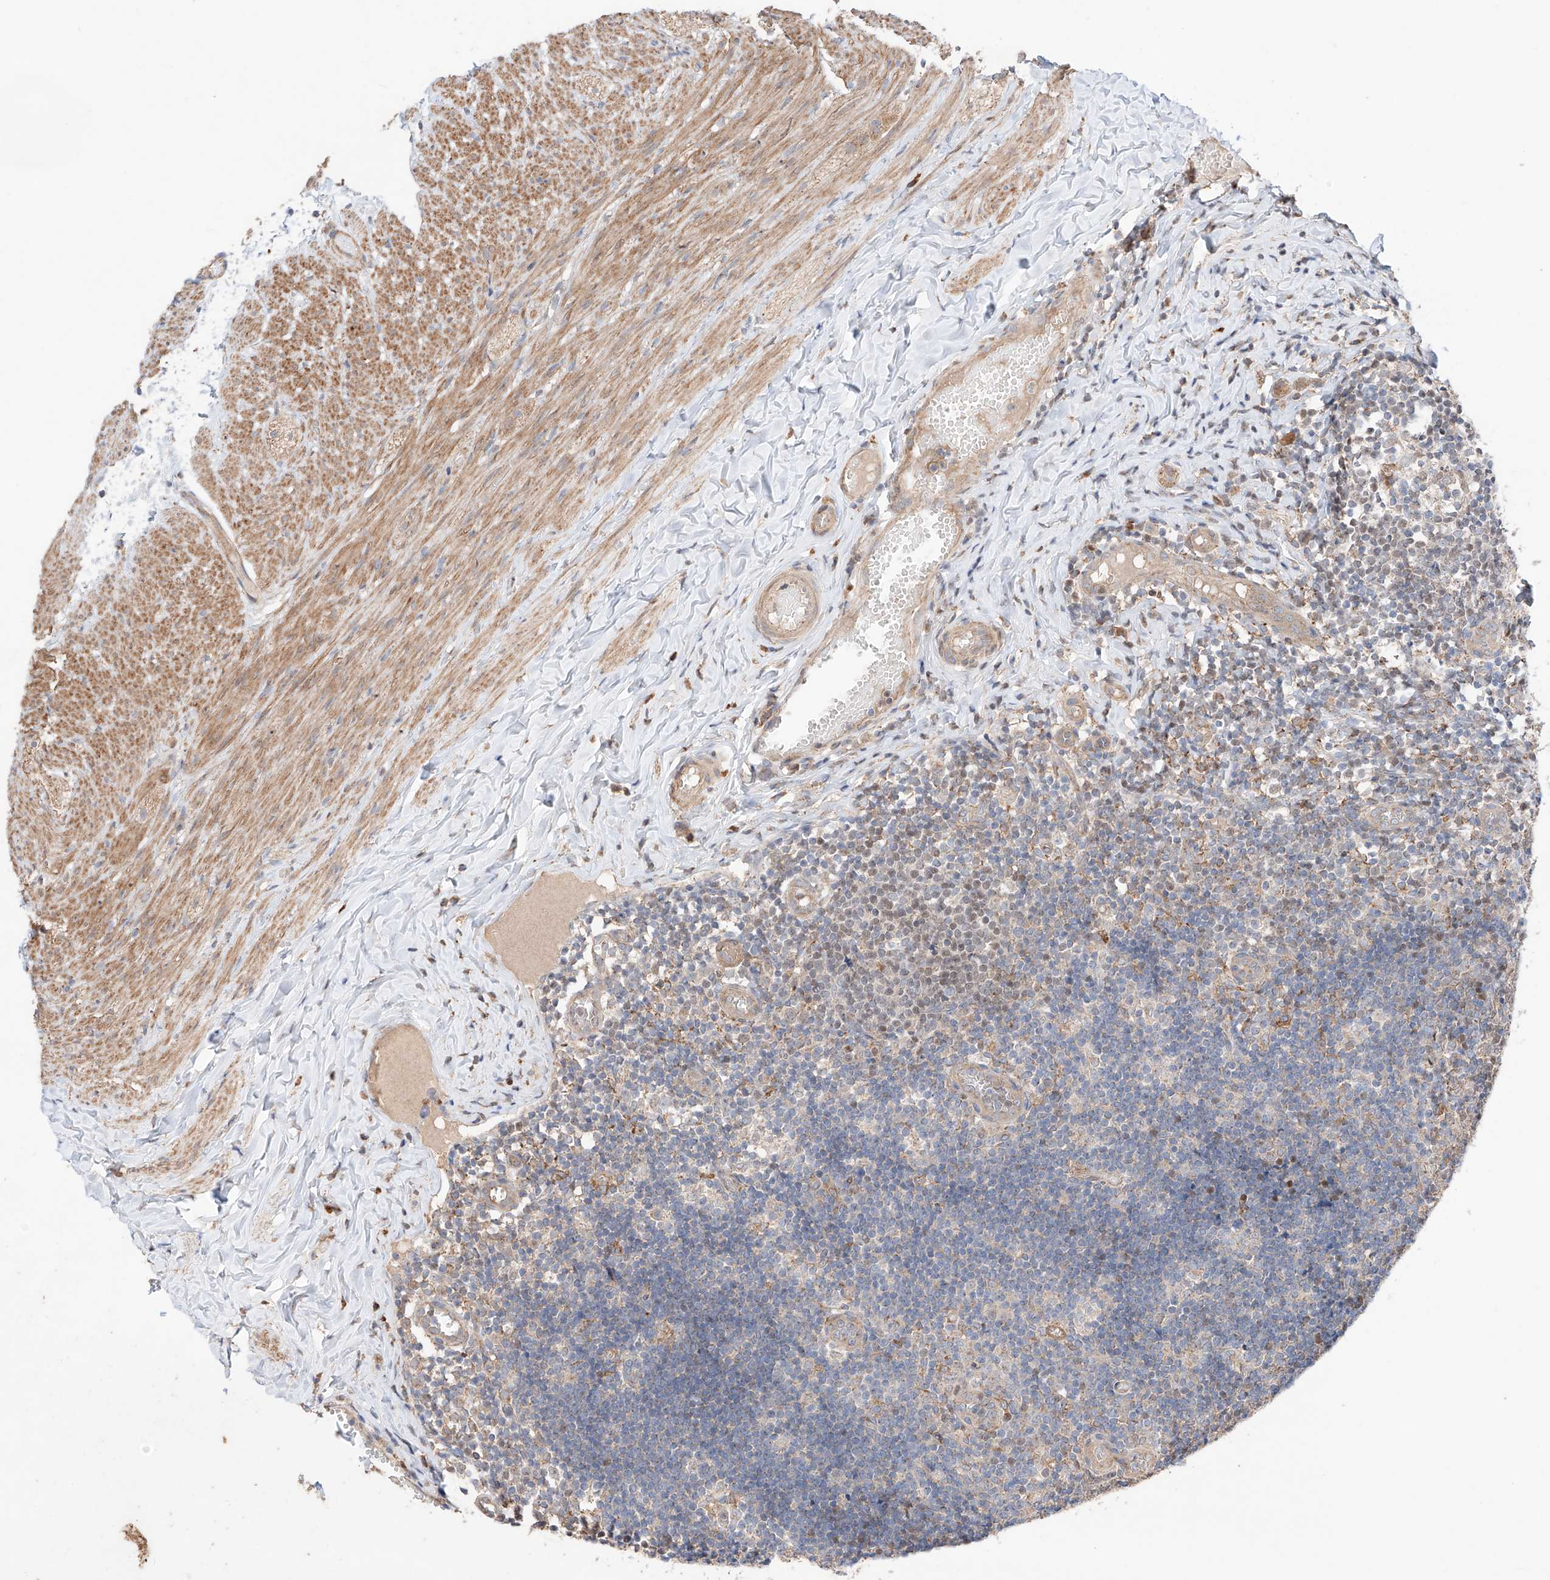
{"staining": {"intensity": "moderate", "quantity": ">75%", "location": "cytoplasmic/membranous"}, "tissue": "appendix", "cell_type": "Glandular cells", "image_type": "normal", "snomed": [{"axis": "morphology", "description": "Normal tissue, NOS"}, {"axis": "topography", "description": "Appendix"}], "caption": "Protein staining by IHC shows moderate cytoplasmic/membranous staining in about >75% of glandular cells in unremarkable appendix.", "gene": "MOSPD1", "patient": {"sex": "male", "age": 8}}